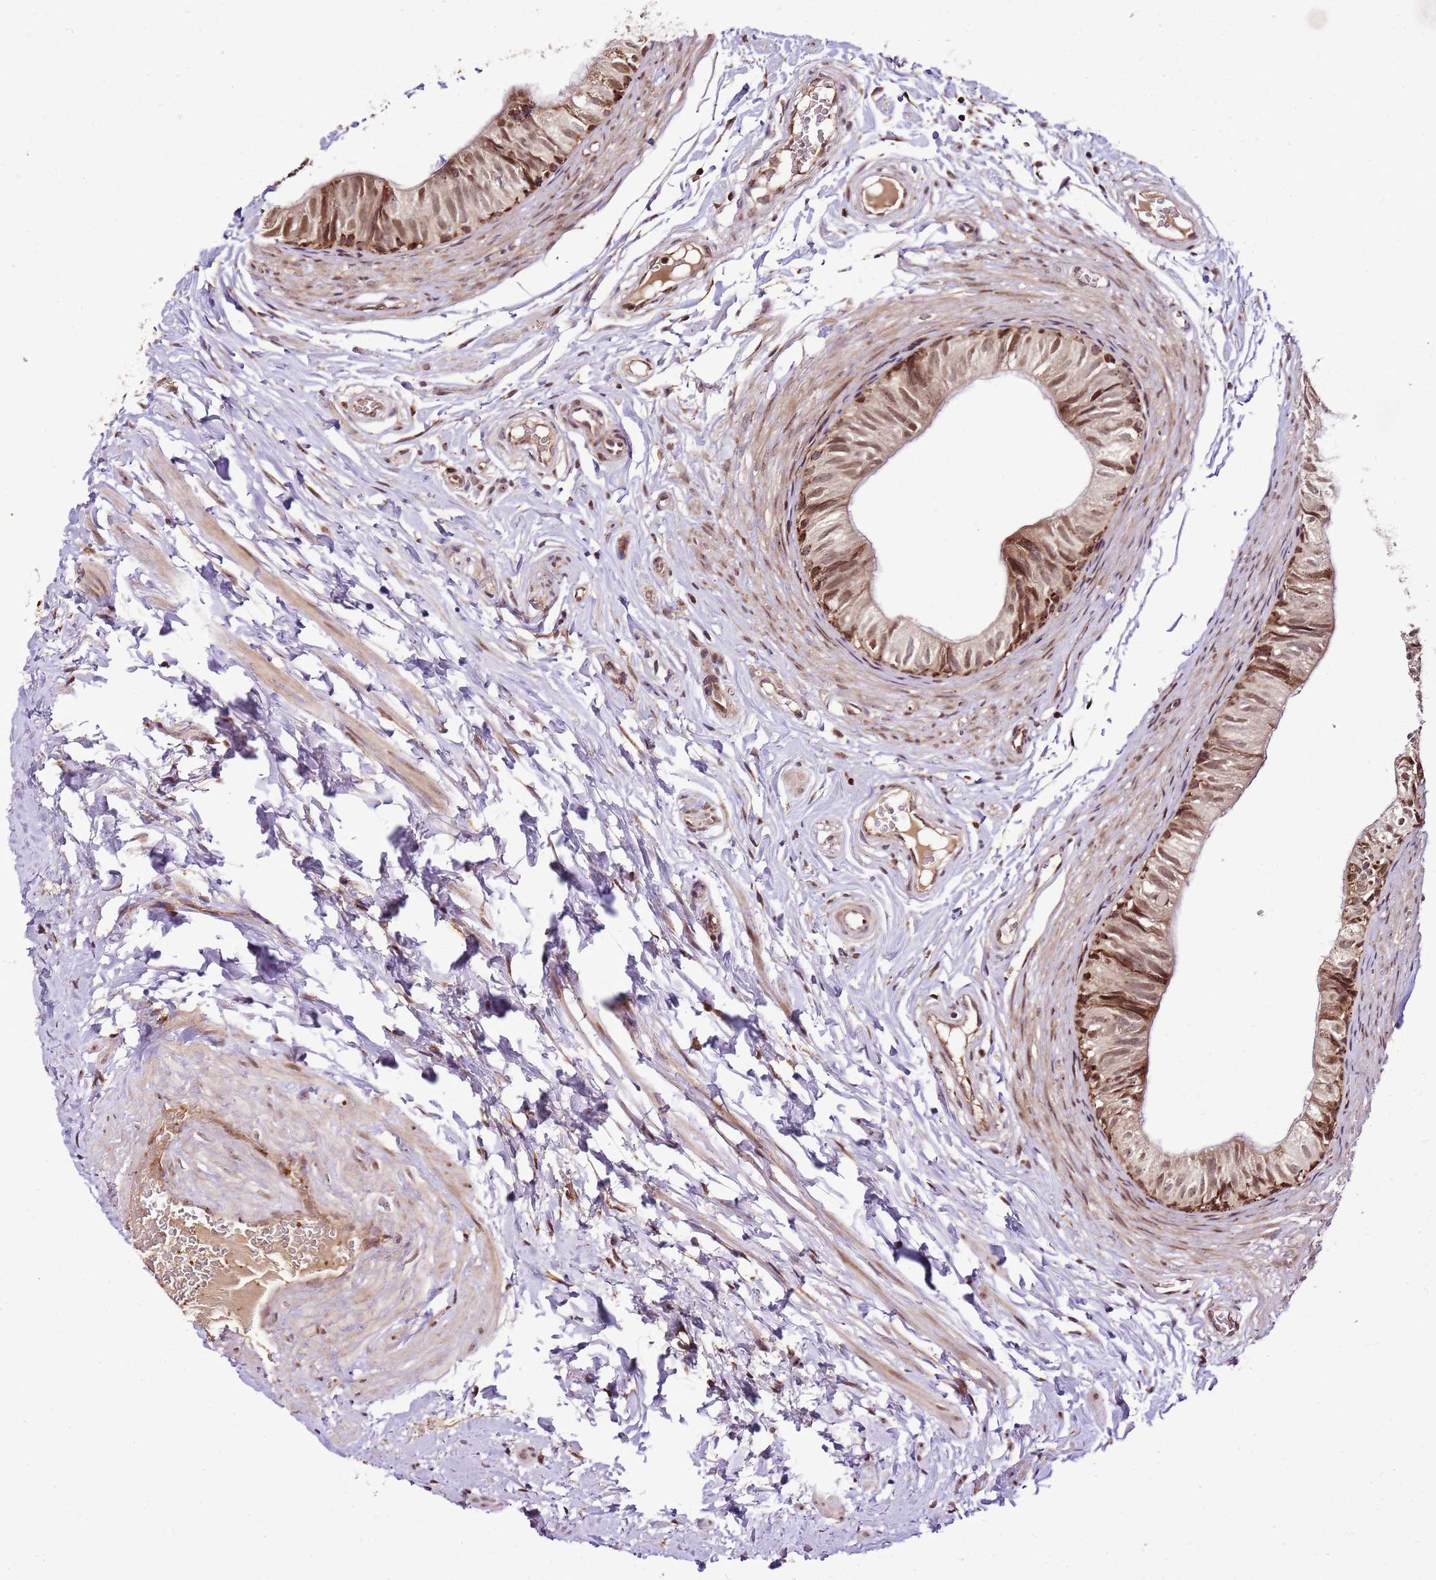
{"staining": {"intensity": "moderate", "quantity": ">75%", "location": "nuclear"}, "tissue": "epididymis", "cell_type": "Glandular cells", "image_type": "normal", "snomed": [{"axis": "morphology", "description": "Normal tissue, NOS"}, {"axis": "topography", "description": "Epididymis"}], "caption": "Immunohistochemistry (IHC) photomicrograph of benign epididymis: human epididymis stained using IHC reveals medium levels of moderate protein expression localized specifically in the nuclear of glandular cells, appearing as a nuclear brown color.", "gene": "RASA3", "patient": {"sex": "male", "age": 37}}